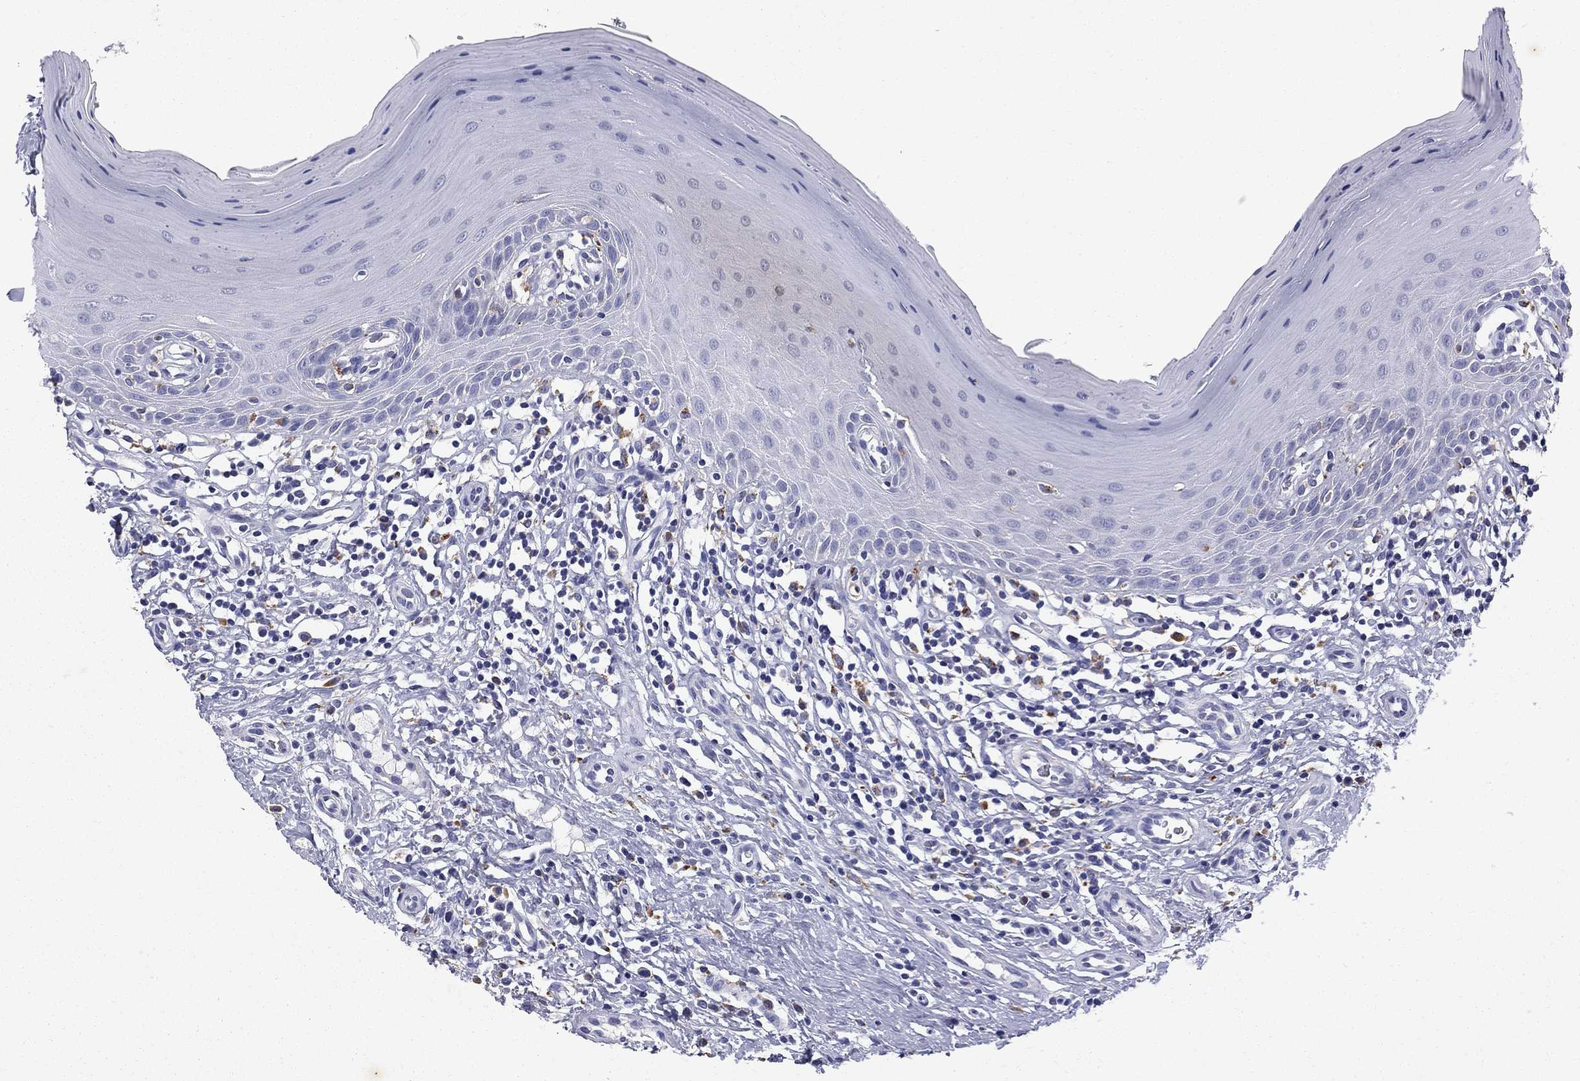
{"staining": {"intensity": "negative", "quantity": "none", "location": "none"}, "tissue": "oral mucosa", "cell_type": "Squamous epithelial cells", "image_type": "normal", "snomed": [{"axis": "morphology", "description": "Normal tissue, NOS"}, {"axis": "topography", "description": "Oral tissue"}, {"axis": "topography", "description": "Tounge, NOS"}], "caption": "DAB immunohistochemical staining of unremarkable human oral mucosa exhibits no significant positivity in squamous epithelial cells. The staining is performed using DAB brown chromogen with nuclei counter-stained in using hematoxylin.", "gene": "MADCAM1", "patient": {"sex": "female", "age": 58}}